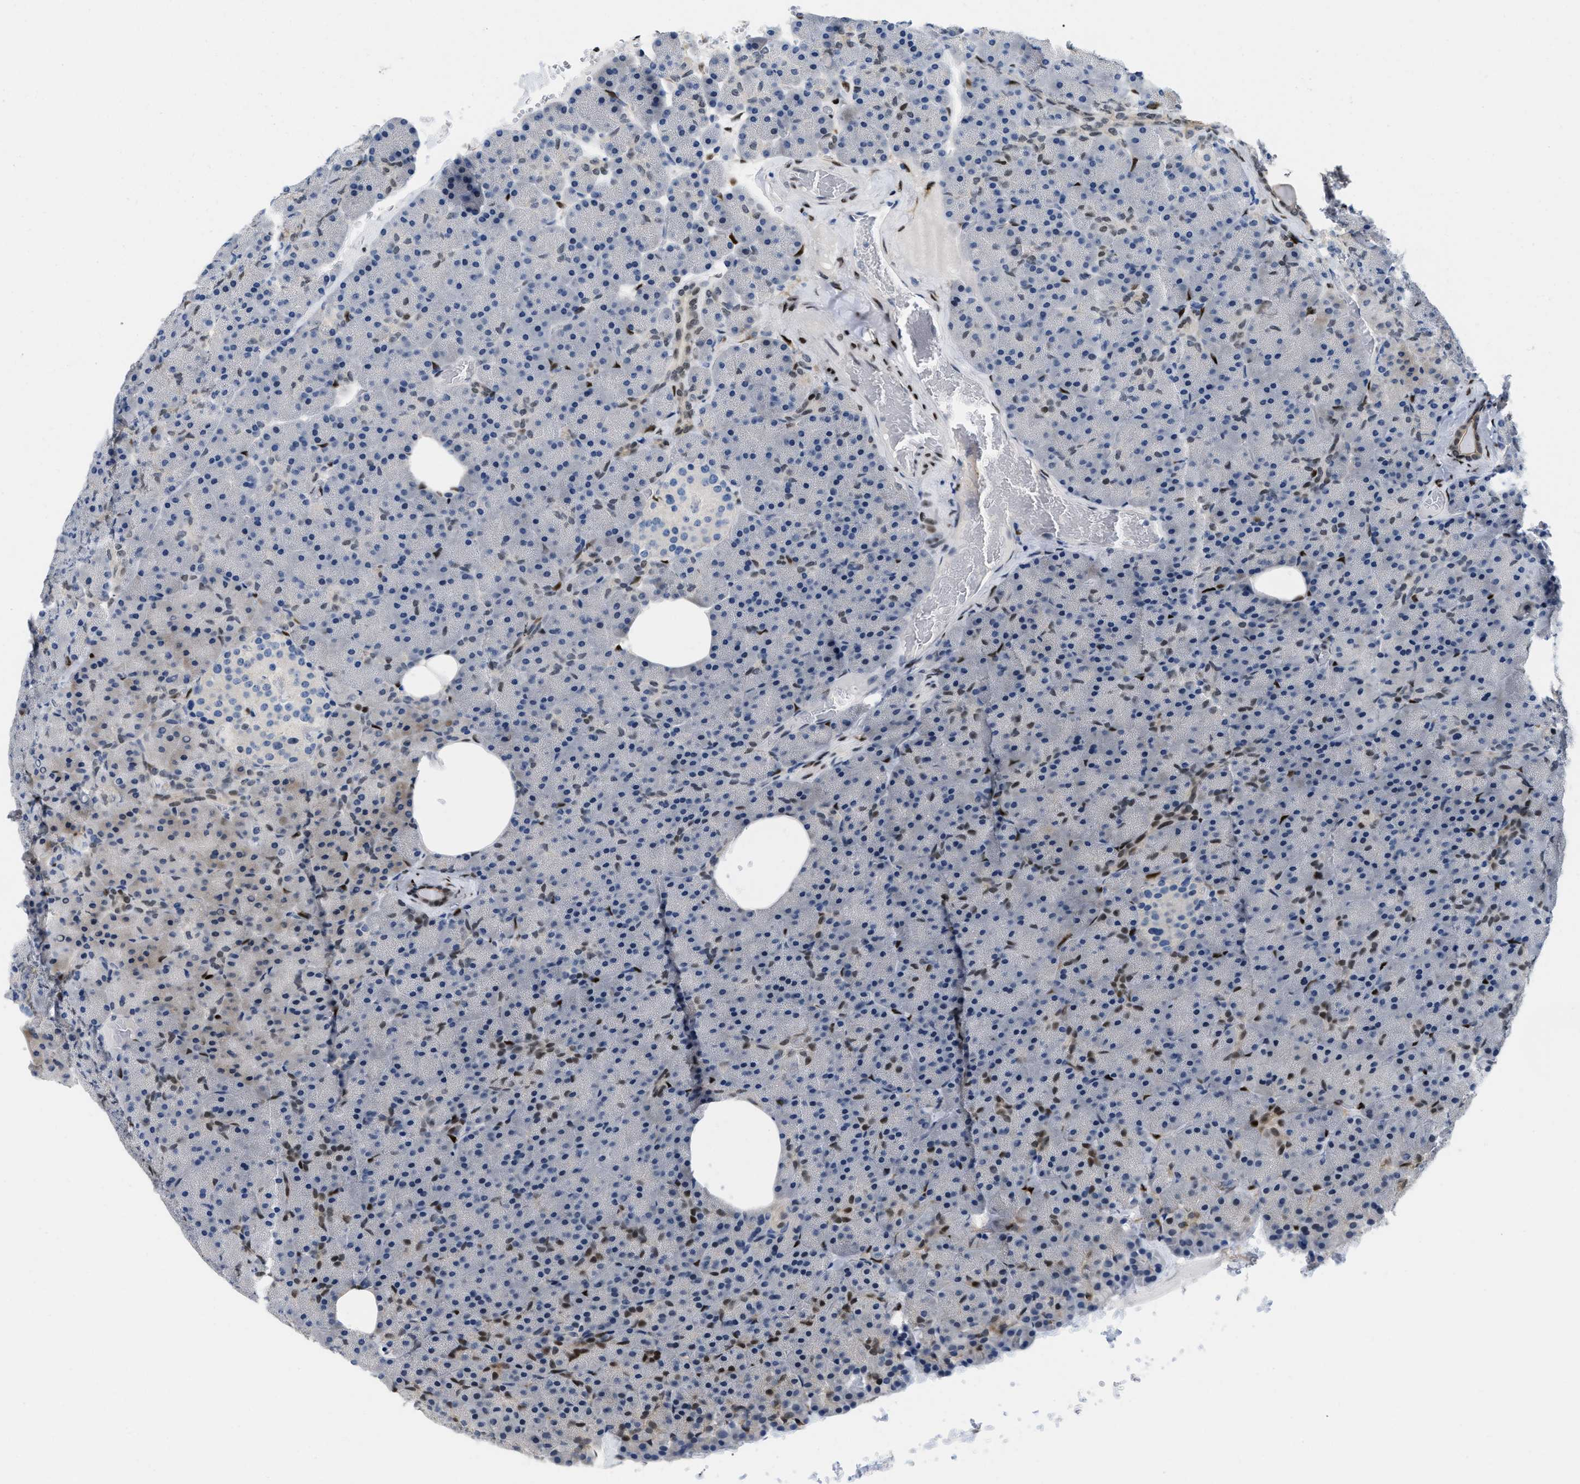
{"staining": {"intensity": "negative", "quantity": "none", "location": "none"}, "tissue": "pancreas", "cell_type": "Exocrine glandular cells", "image_type": "normal", "snomed": [{"axis": "morphology", "description": "Normal tissue, NOS"}, {"axis": "topography", "description": "Pancreas"}], "caption": "An immunohistochemistry (IHC) histopathology image of unremarkable pancreas is shown. There is no staining in exocrine glandular cells of pancreas. The staining is performed using DAB (3,3'-diaminobenzidine) brown chromogen with nuclei counter-stained in using hematoxylin.", "gene": "NFIX", "patient": {"sex": "female", "age": 35}}